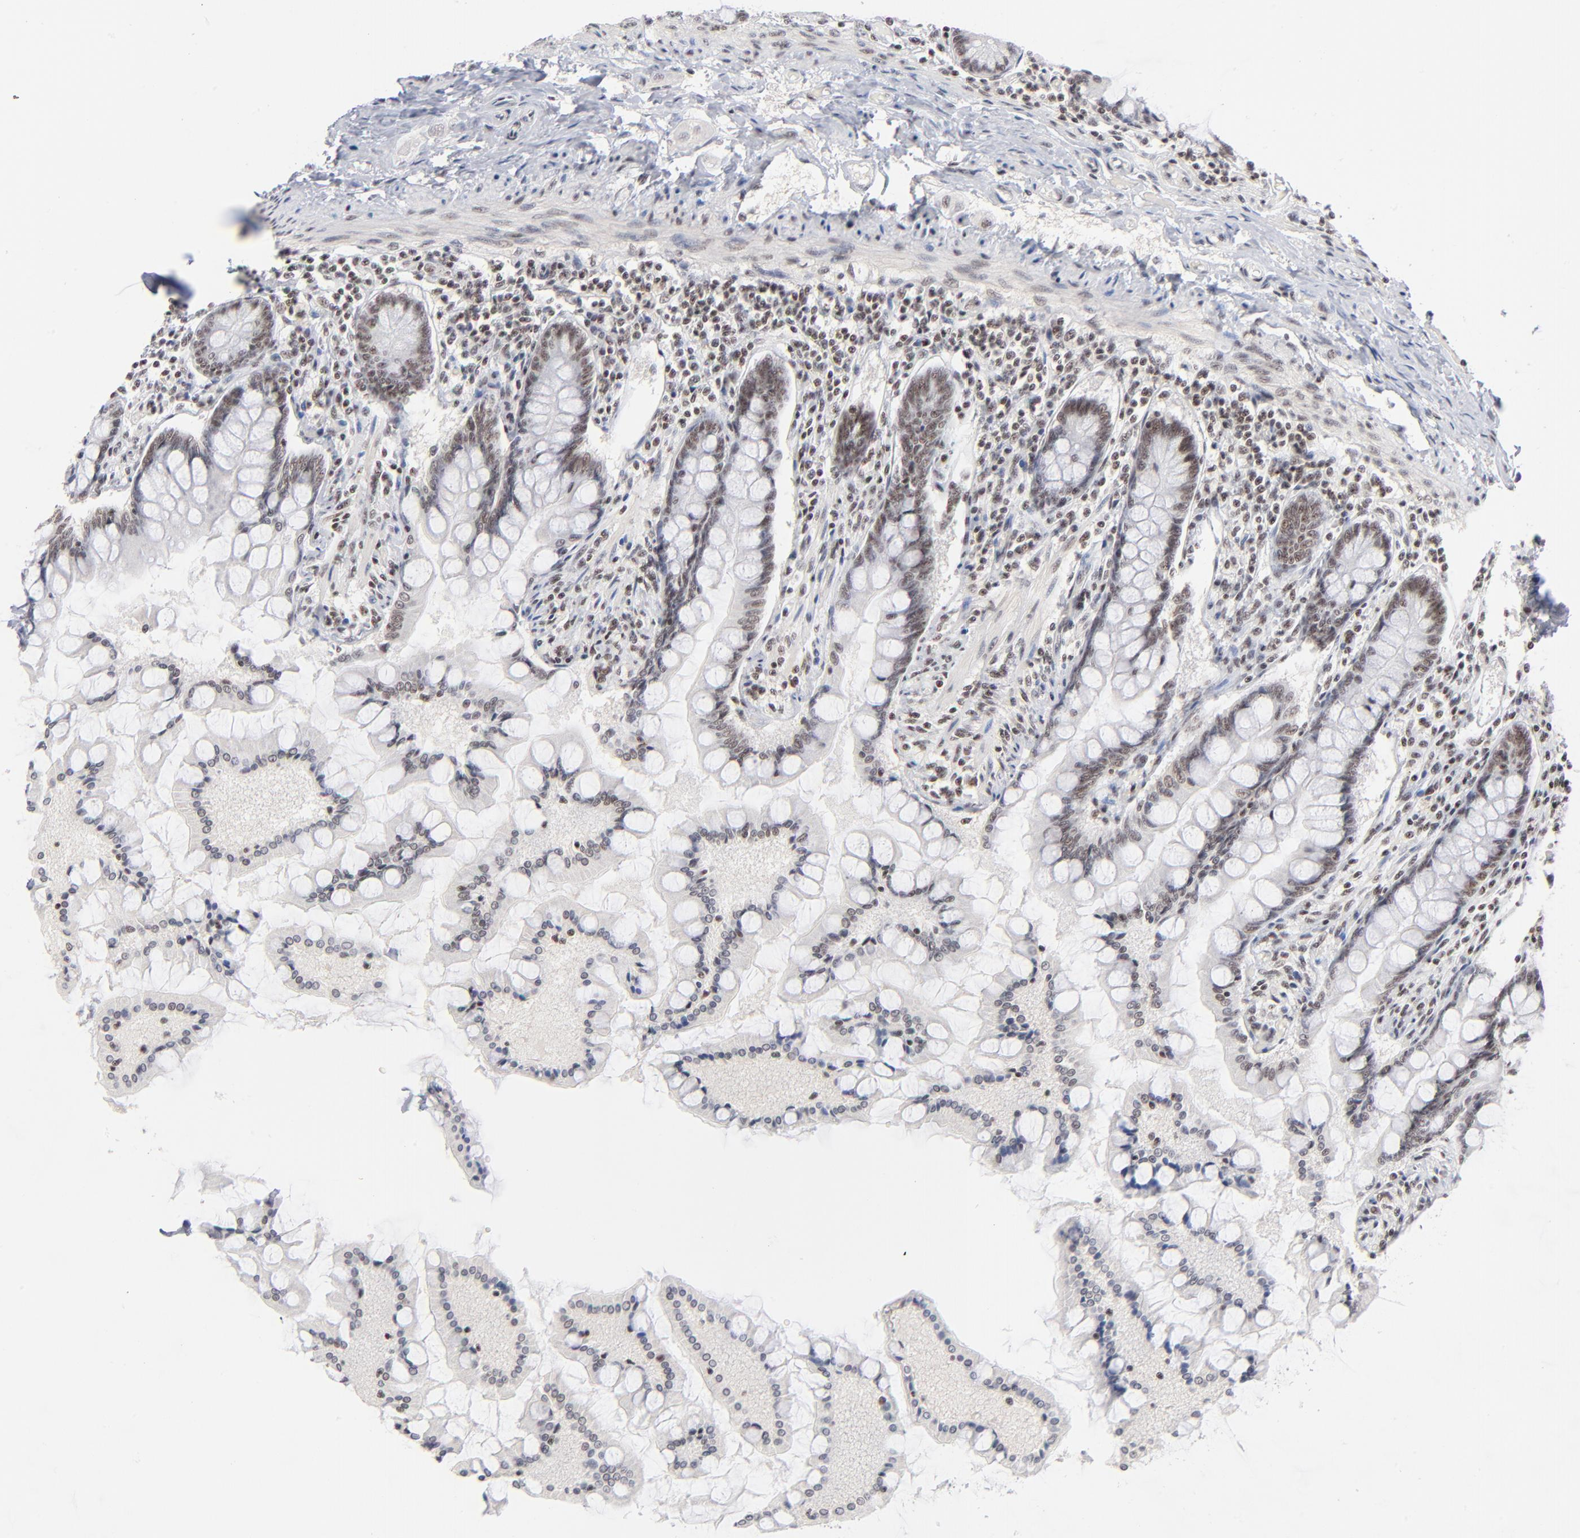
{"staining": {"intensity": "moderate", "quantity": ">75%", "location": "nuclear"}, "tissue": "small intestine", "cell_type": "Glandular cells", "image_type": "normal", "snomed": [{"axis": "morphology", "description": "Normal tissue, NOS"}, {"axis": "topography", "description": "Small intestine"}], "caption": "A brown stain highlights moderate nuclear positivity of a protein in glandular cells of normal small intestine. (DAB (3,3'-diaminobenzidine) IHC with brightfield microscopy, high magnification).", "gene": "ZNF143", "patient": {"sex": "male", "age": 41}}